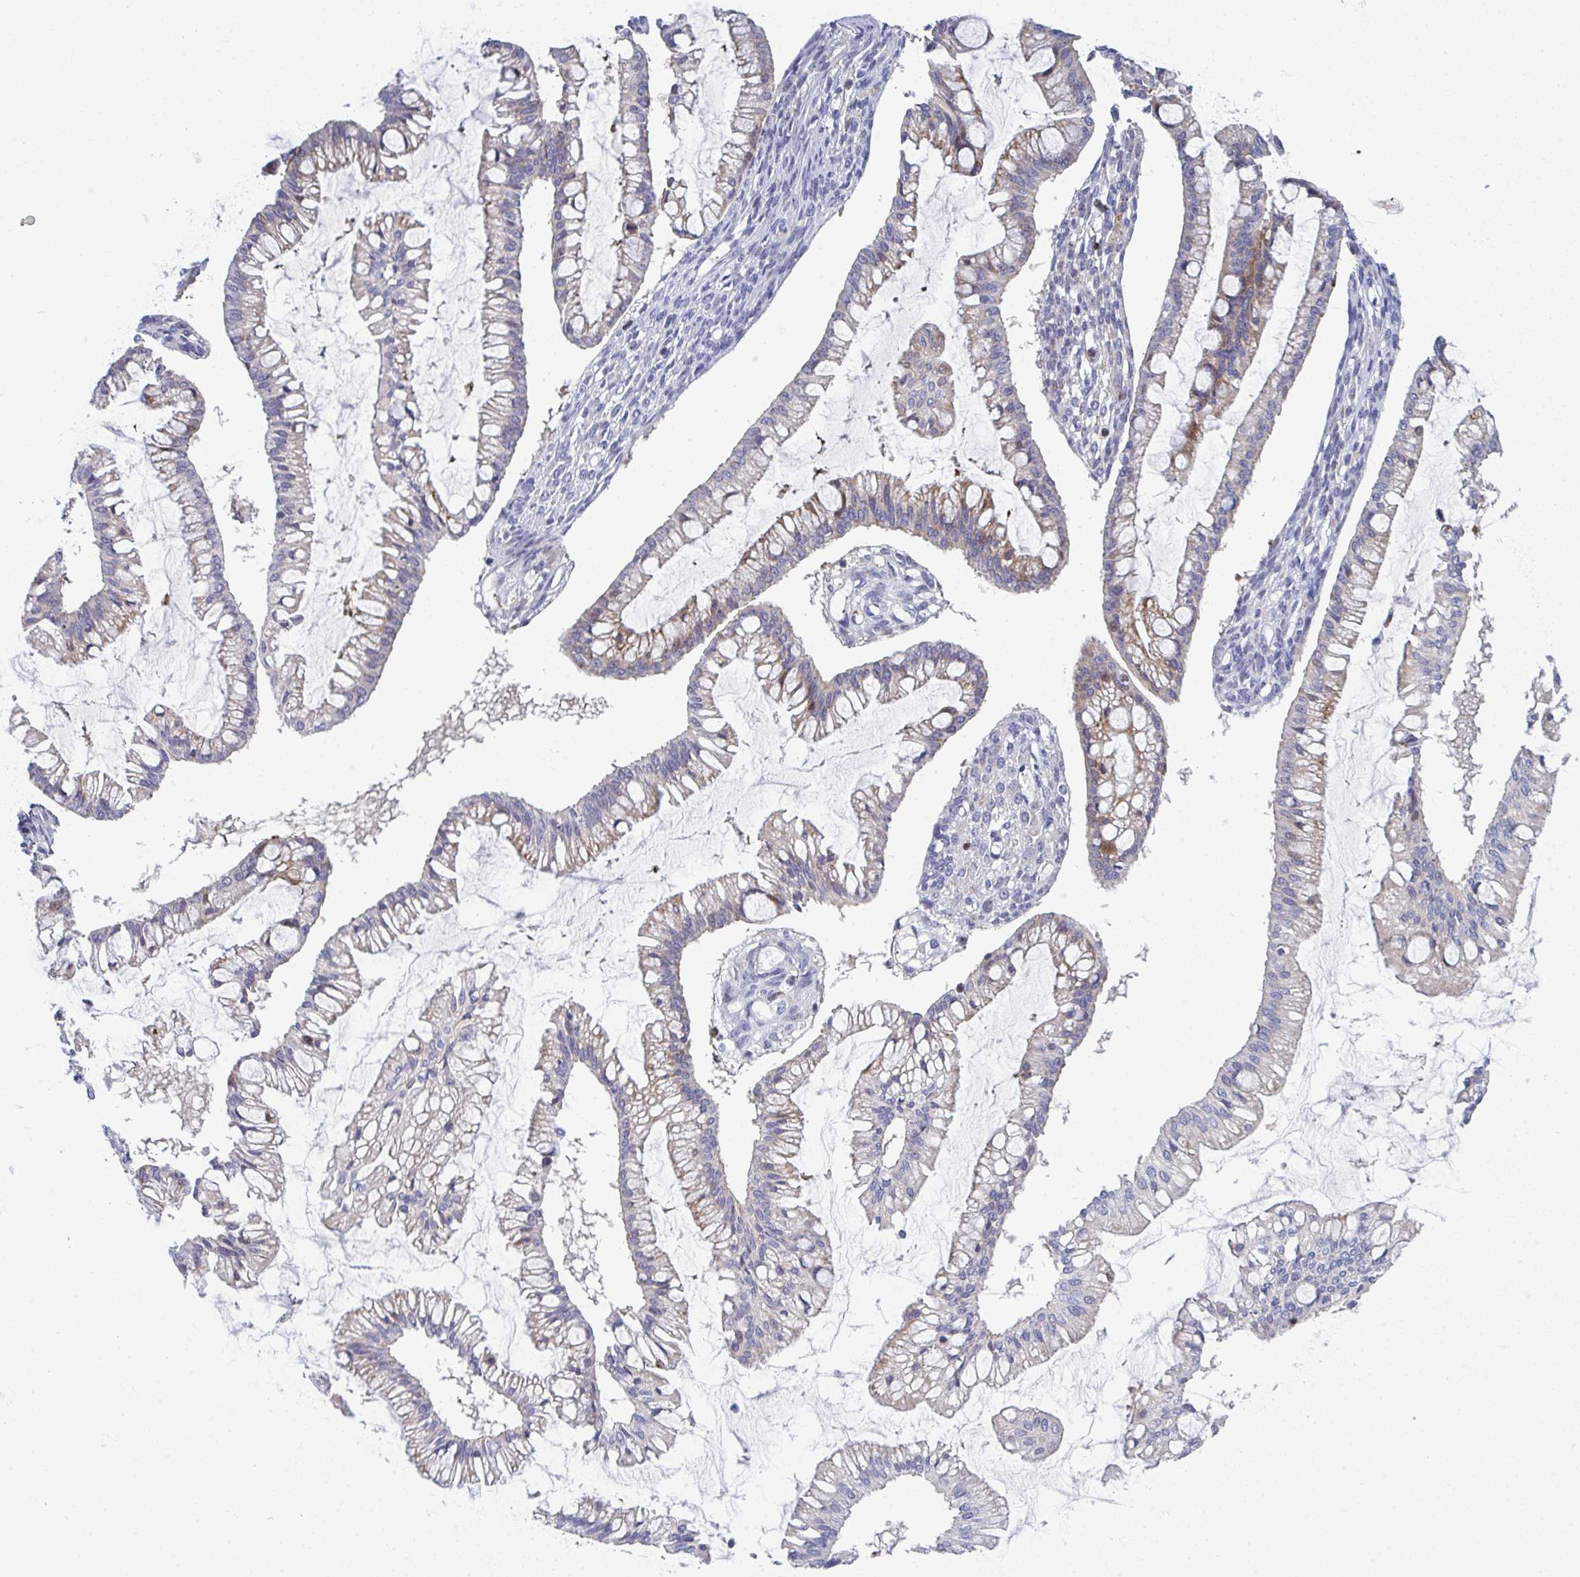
{"staining": {"intensity": "weak", "quantity": "<25%", "location": "cytoplasmic/membranous"}, "tissue": "ovarian cancer", "cell_type": "Tumor cells", "image_type": "cancer", "snomed": [{"axis": "morphology", "description": "Cystadenocarcinoma, mucinous, NOS"}, {"axis": "topography", "description": "Ovary"}], "caption": "Protein analysis of ovarian mucinous cystadenocarcinoma exhibits no significant expression in tumor cells.", "gene": "AOC2", "patient": {"sex": "female", "age": 73}}